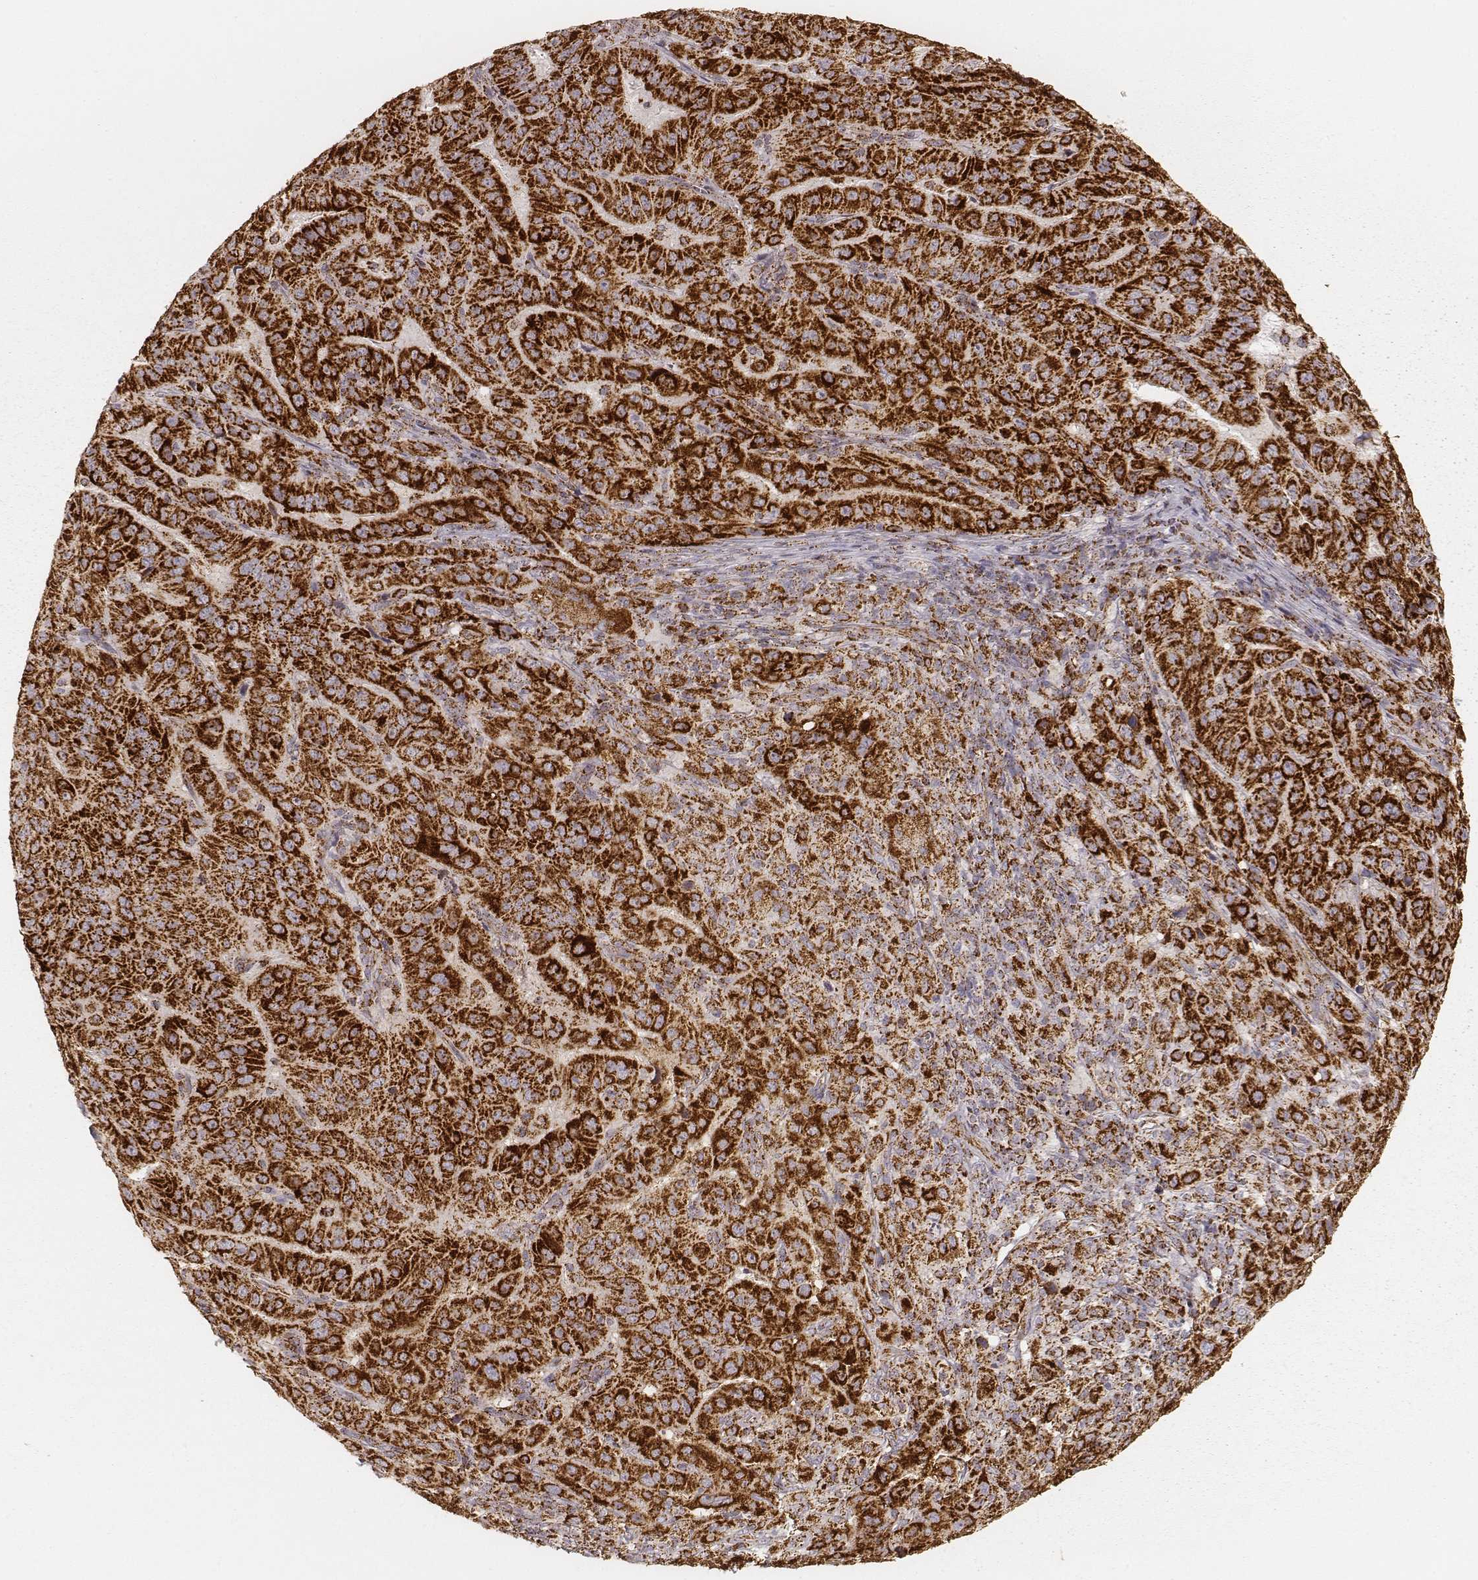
{"staining": {"intensity": "strong", "quantity": ">75%", "location": "cytoplasmic/membranous"}, "tissue": "pancreatic cancer", "cell_type": "Tumor cells", "image_type": "cancer", "snomed": [{"axis": "morphology", "description": "Adenocarcinoma, NOS"}, {"axis": "topography", "description": "Pancreas"}], "caption": "Human pancreatic adenocarcinoma stained with a brown dye displays strong cytoplasmic/membranous positive expression in approximately >75% of tumor cells.", "gene": "CS", "patient": {"sex": "male", "age": 63}}